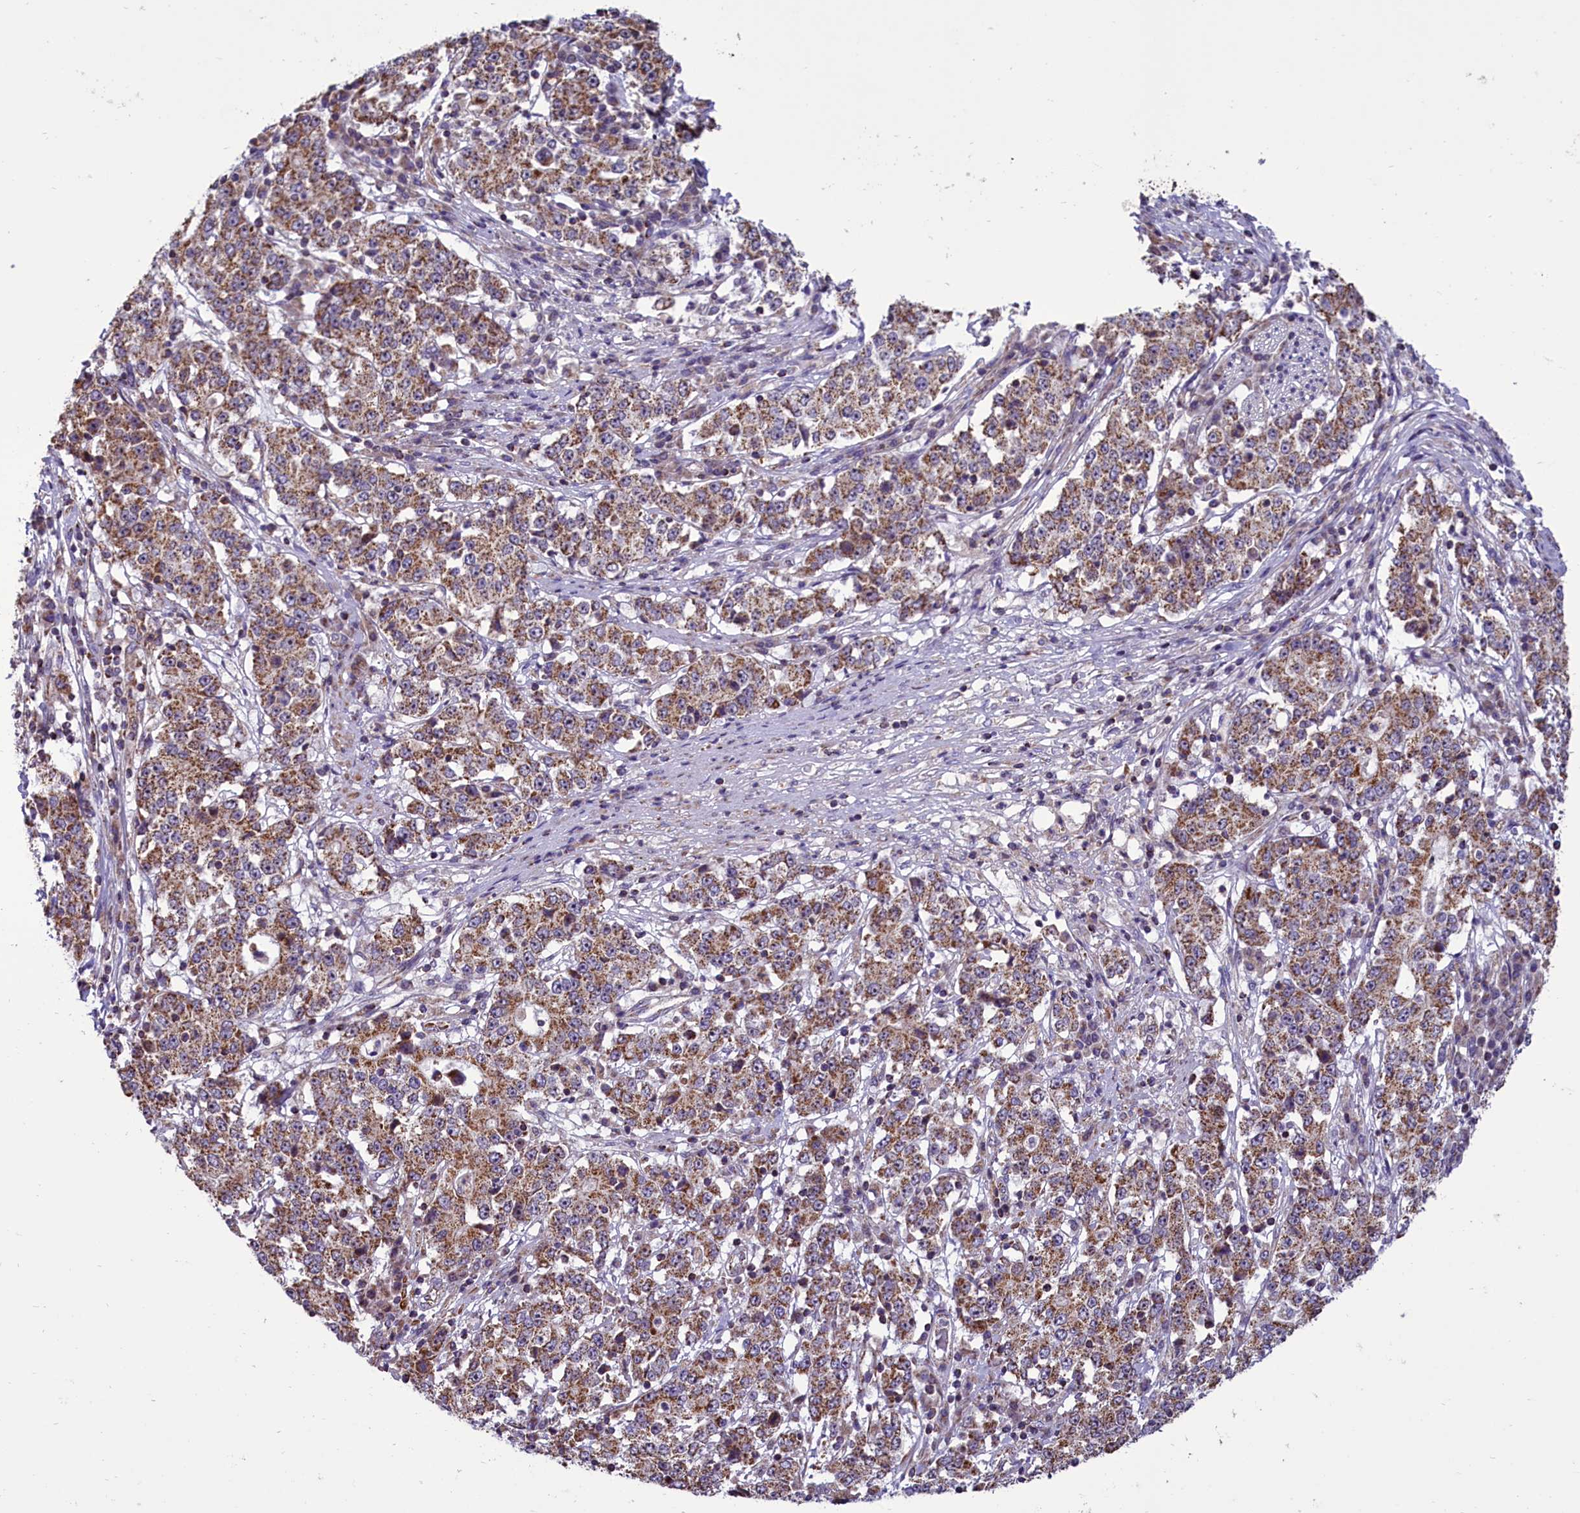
{"staining": {"intensity": "moderate", "quantity": ">75%", "location": "cytoplasmic/membranous"}, "tissue": "stomach cancer", "cell_type": "Tumor cells", "image_type": "cancer", "snomed": [{"axis": "morphology", "description": "Adenocarcinoma, NOS"}, {"axis": "topography", "description": "Stomach"}], "caption": "High-power microscopy captured an immunohistochemistry (IHC) micrograph of adenocarcinoma (stomach), revealing moderate cytoplasmic/membranous staining in about >75% of tumor cells.", "gene": "GLRX5", "patient": {"sex": "male", "age": 59}}